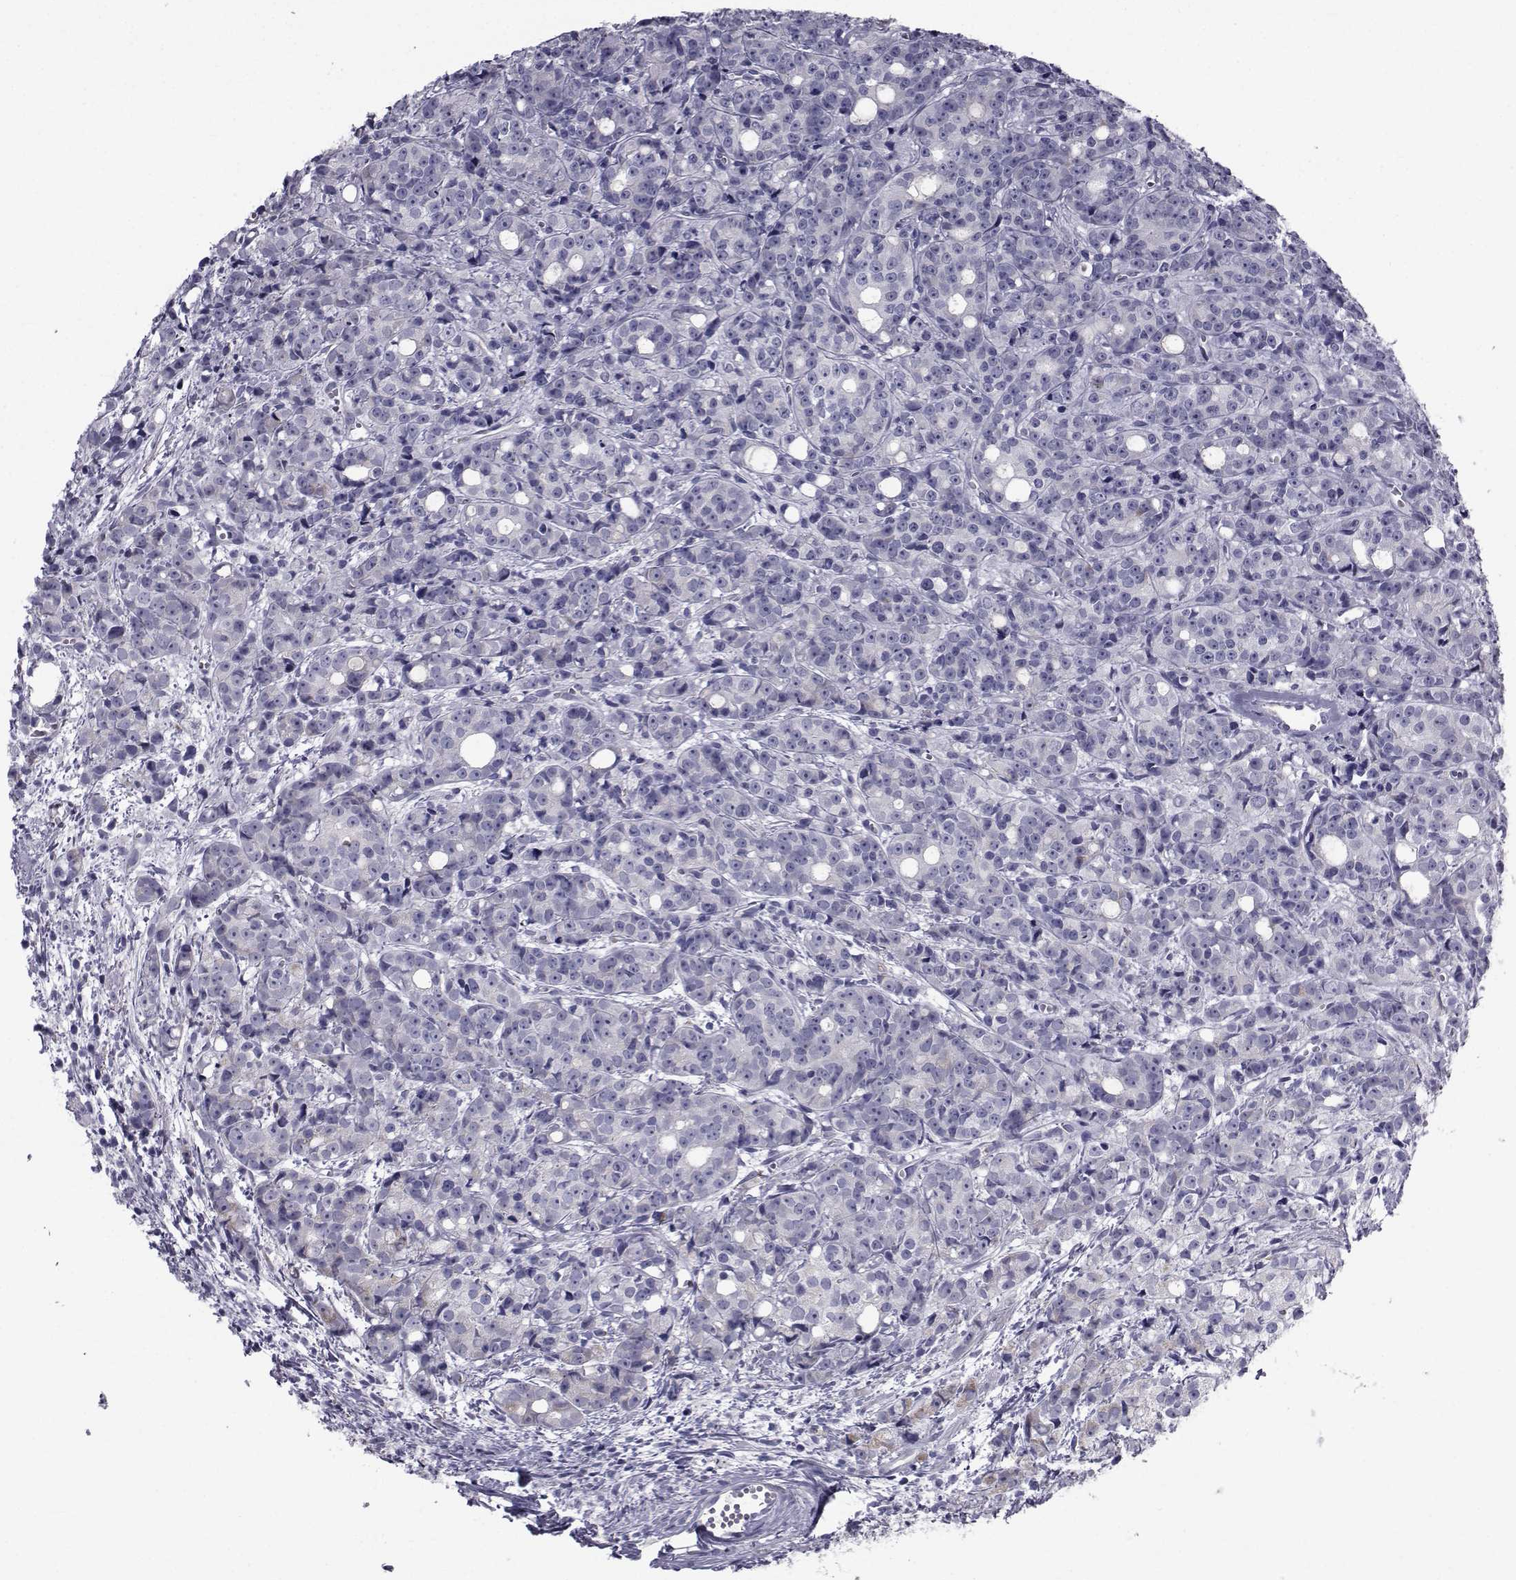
{"staining": {"intensity": "negative", "quantity": "none", "location": "none"}, "tissue": "prostate cancer", "cell_type": "Tumor cells", "image_type": "cancer", "snomed": [{"axis": "morphology", "description": "Adenocarcinoma, Medium grade"}, {"axis": "topography", "description": "Prostate"}], "caption": "Tumor cells show no significant protein staining in medium-grade adenocarcinoma (prostate). (Immunohistochemistry (ihc), brightfield microscopy, high magnification).", "gene": "FDXR", "patient": {"sex": "male", "age": 74}}